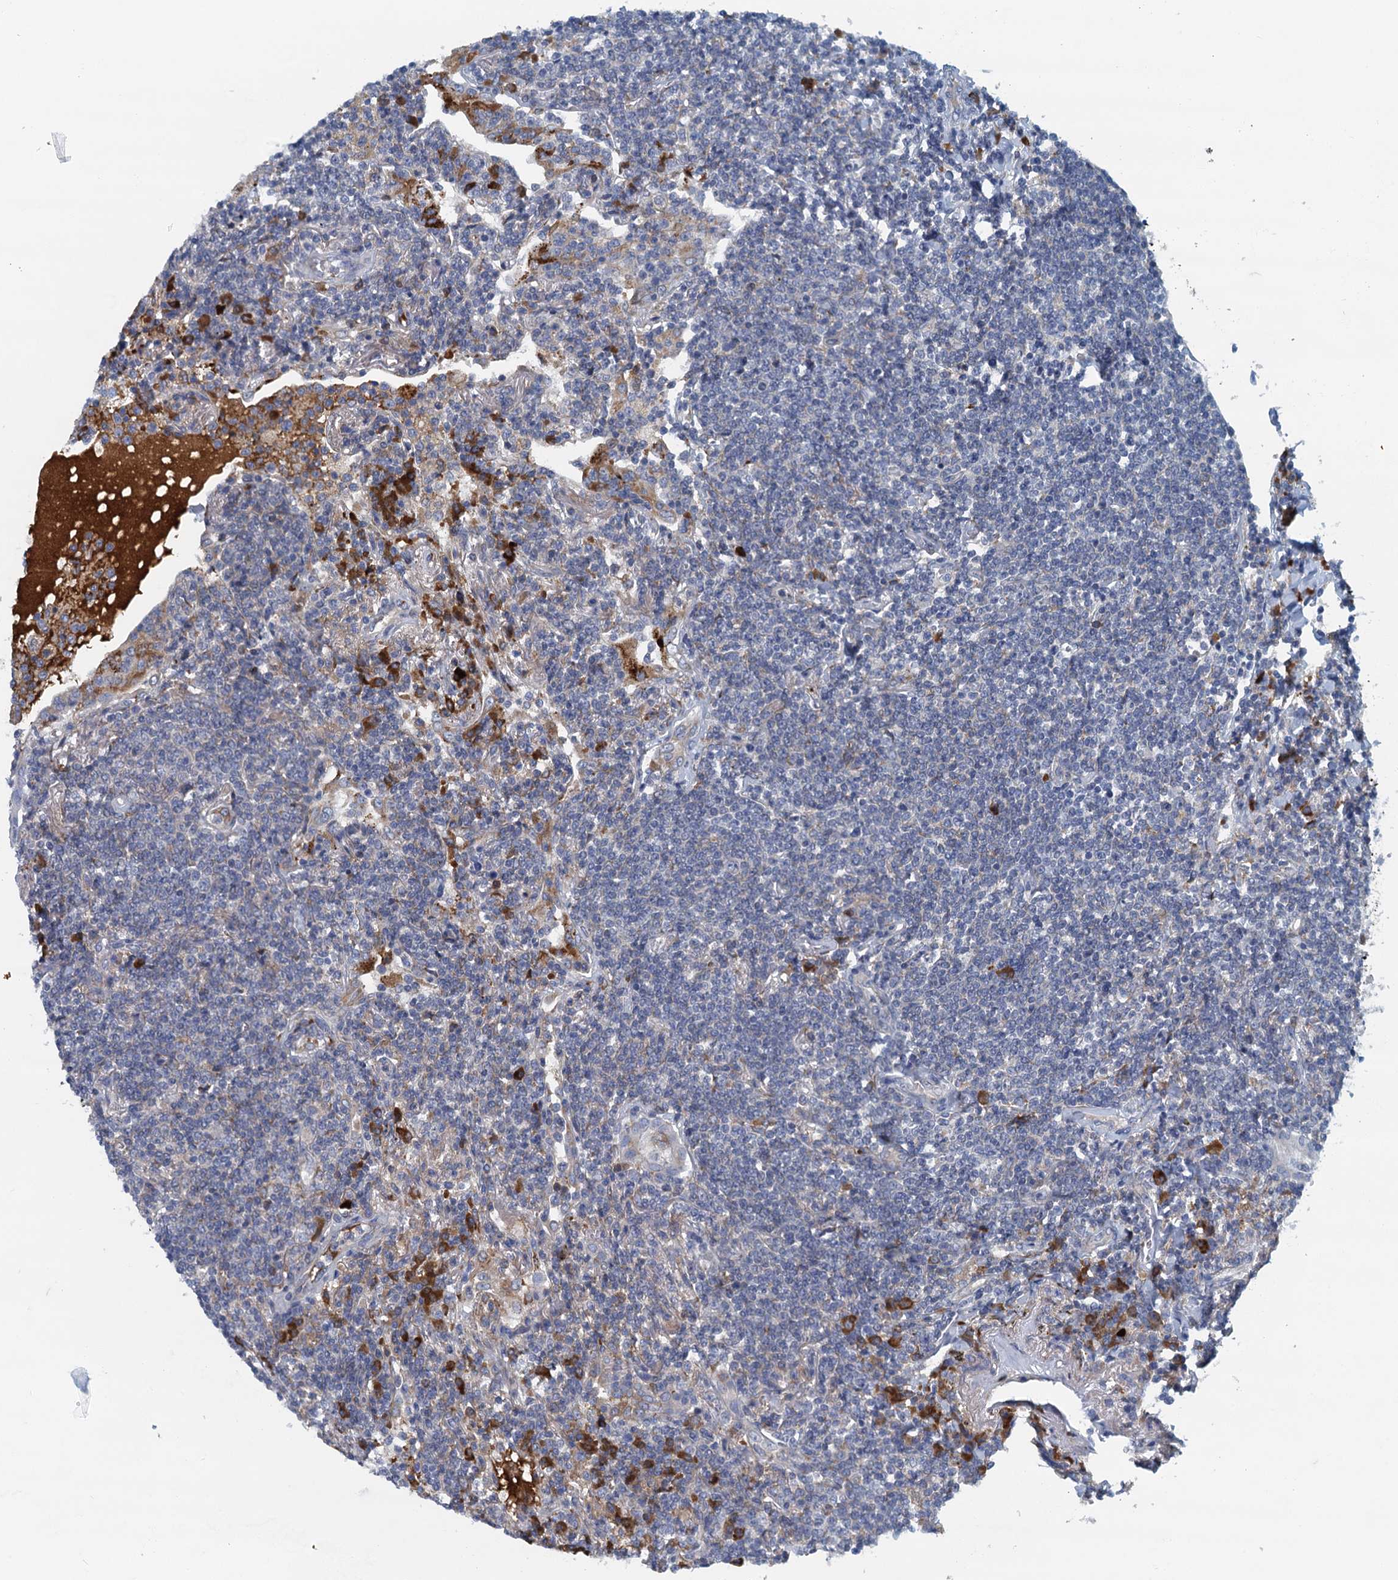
{"staining": {"intensity": "negative", "quantity": "none", "location": "none"}, "tissue": "lymphoma", "cell_type": "Tumor cells", "image_type": "cancer", "snomed": [{"axis": "morphology", "description": "Malignant lymphoma, non-Hodgkin's type, Low grade"}, {"axis": "topography", "description": "Lung"}], "caption": "This is a photomicrograph of immunohistochemistry staining of malignant lymphoma, non-Hodgkin's type (low-grade), which shows no expression in tumor cells. (DAB IHC visualized using brightfield microscopy, high magnification).", "gene": "MYDGF", "patient": {"sex": "female", "age": 71}}